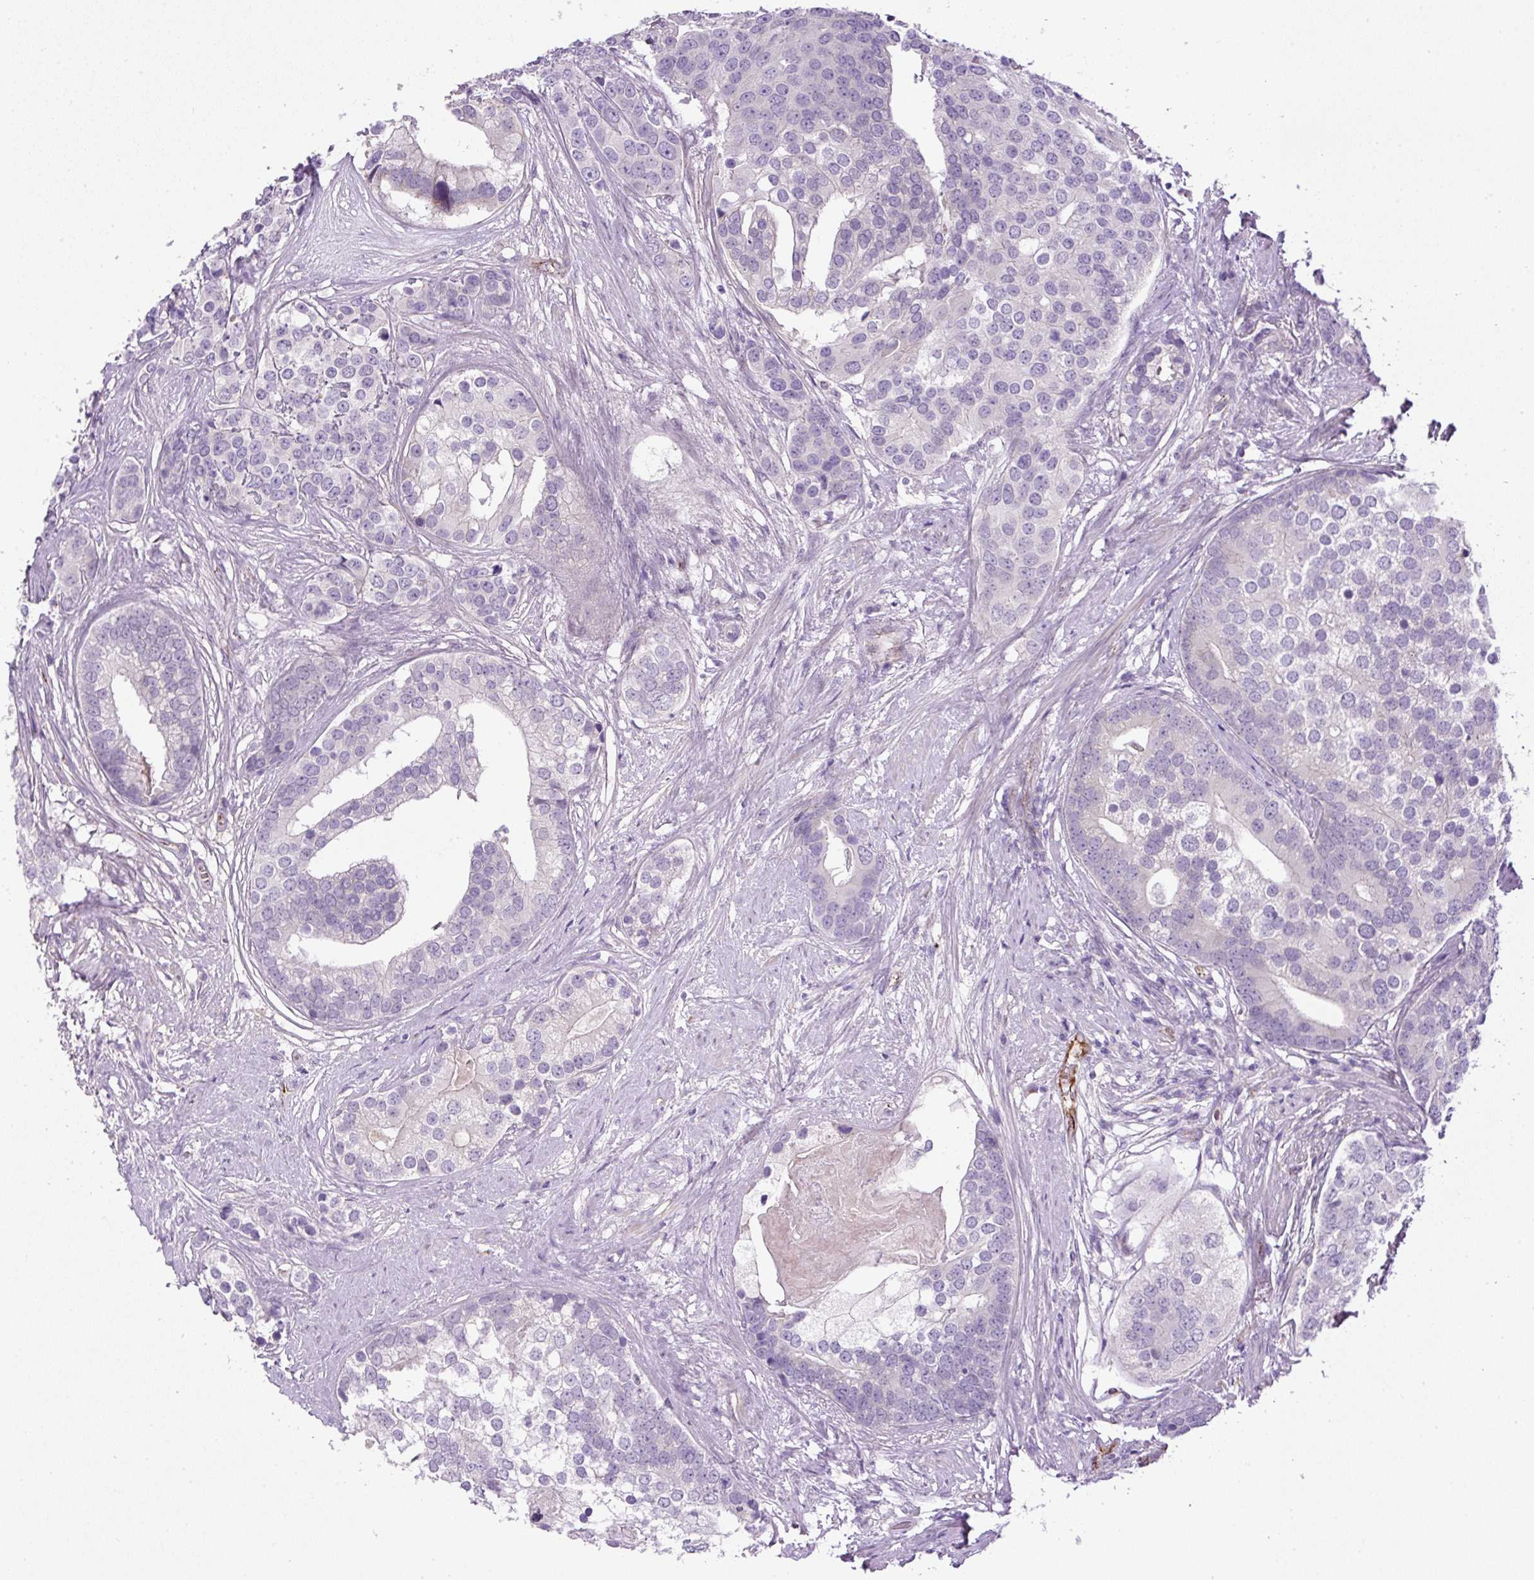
{"staining": {"intensity": "negative", "quantity": "none", "location": "none"}, "tissue": "prostate cancer", "cell_type": "Tumor cells", "image_type": "cancer", "snomed": [{"axis": "morphology", "description": "Adenocarcinoma, High grade"}, {"axis": "topography", "description": "Prostate"}], "caption": "An image of human adenocarcinoma (high-grade) (prostate) is negative for staining in tumor cells.", "gene": "LEFTY2", "patient": {"sex": "male", "age": 62}}